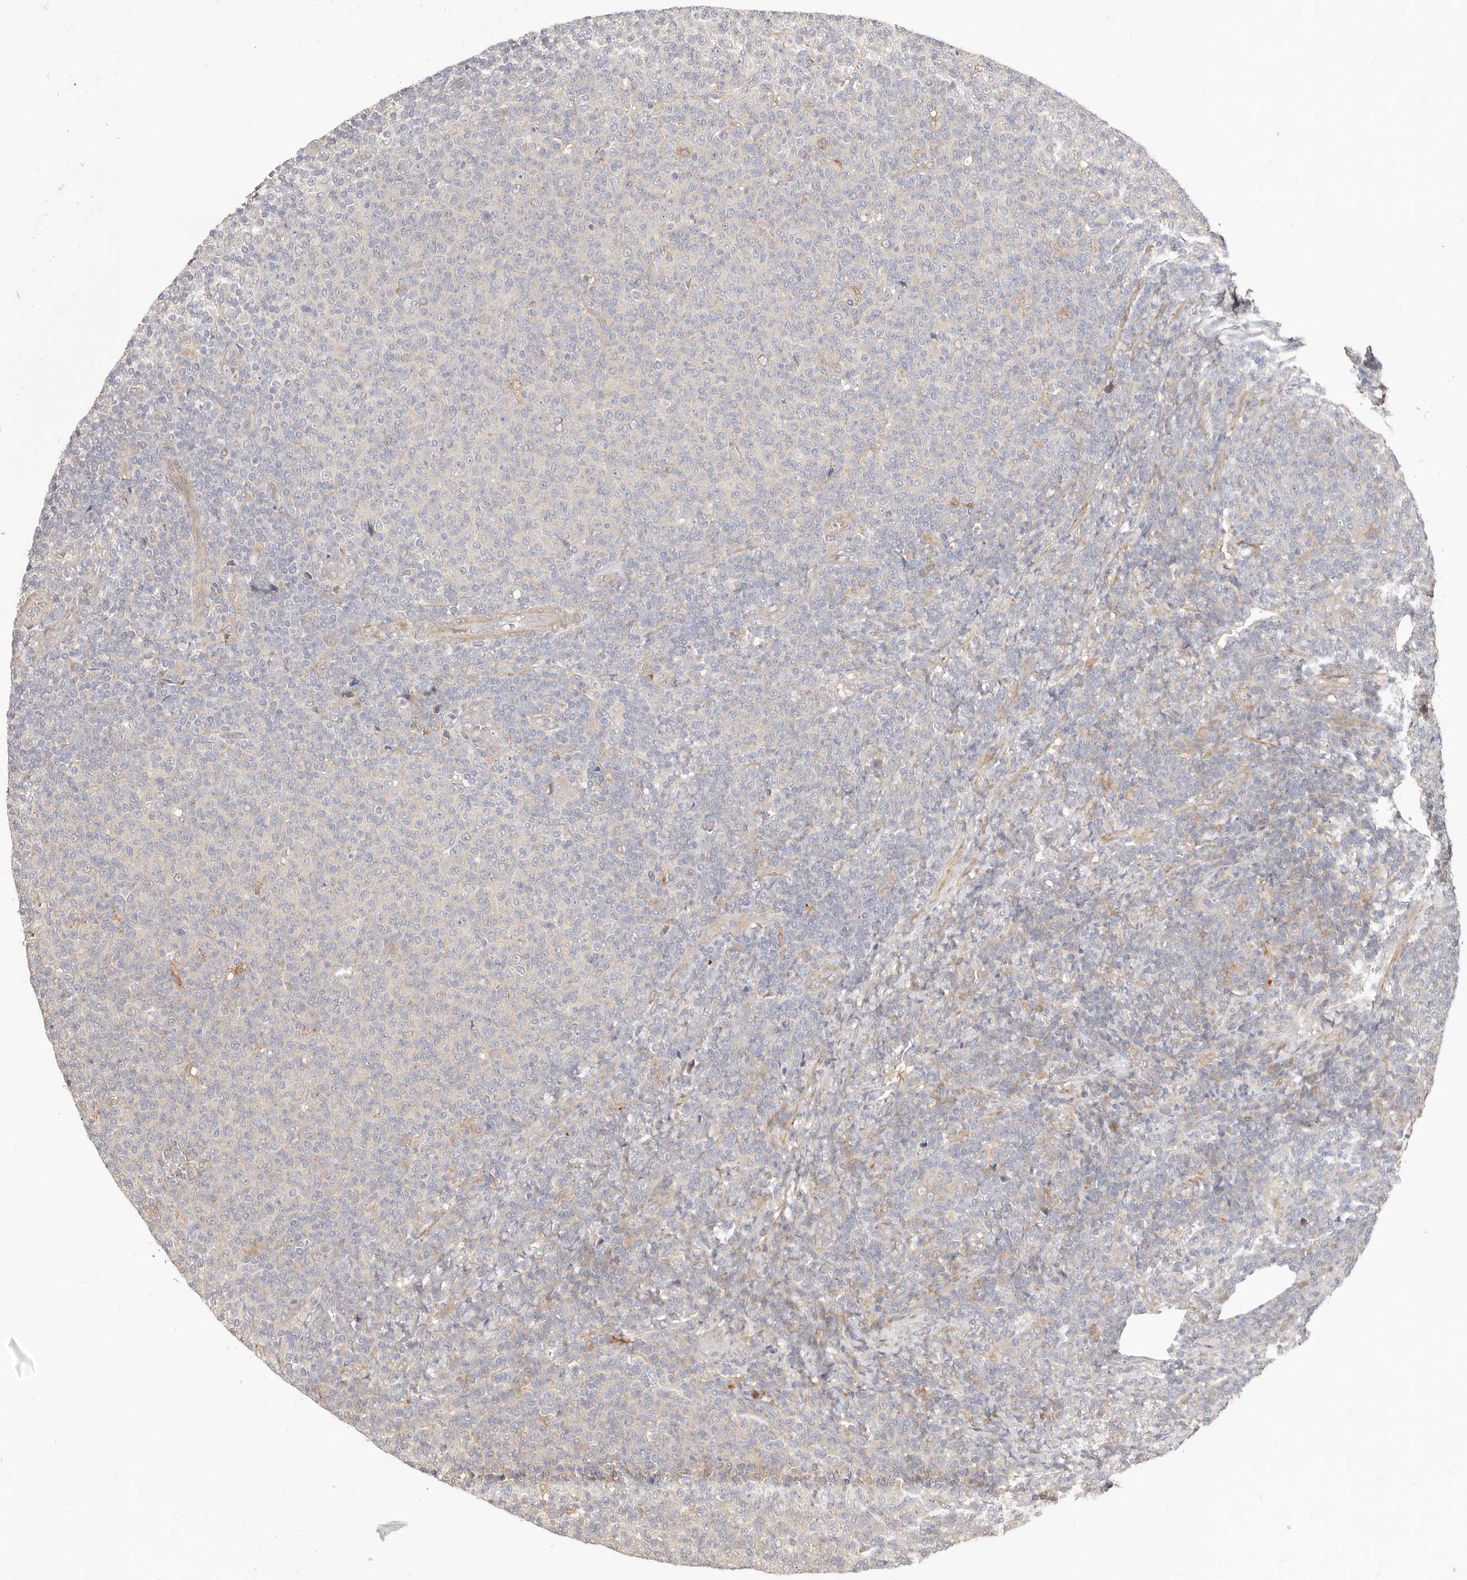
{"staining": {"intensity": "negative", "quantity": "none", "location": "none"}, "tissue": "lymphoma", "cell_type": "Tumor cells", "image_type": "cancer", "snomed": [{"axis": "morphology", "description": "Malignant lymphoma, non-Hodgkin's type, Low grade"}, {"axis": "topography", "description": "Lymph node"}], "caption": "IHC photomicrograph of neoplastic tissue: lymphoma stained with DAB shows no significant protein staining in tumor cells.", "gene": "GPATCH4", "patient": {"sex": "male", "age": 66}}